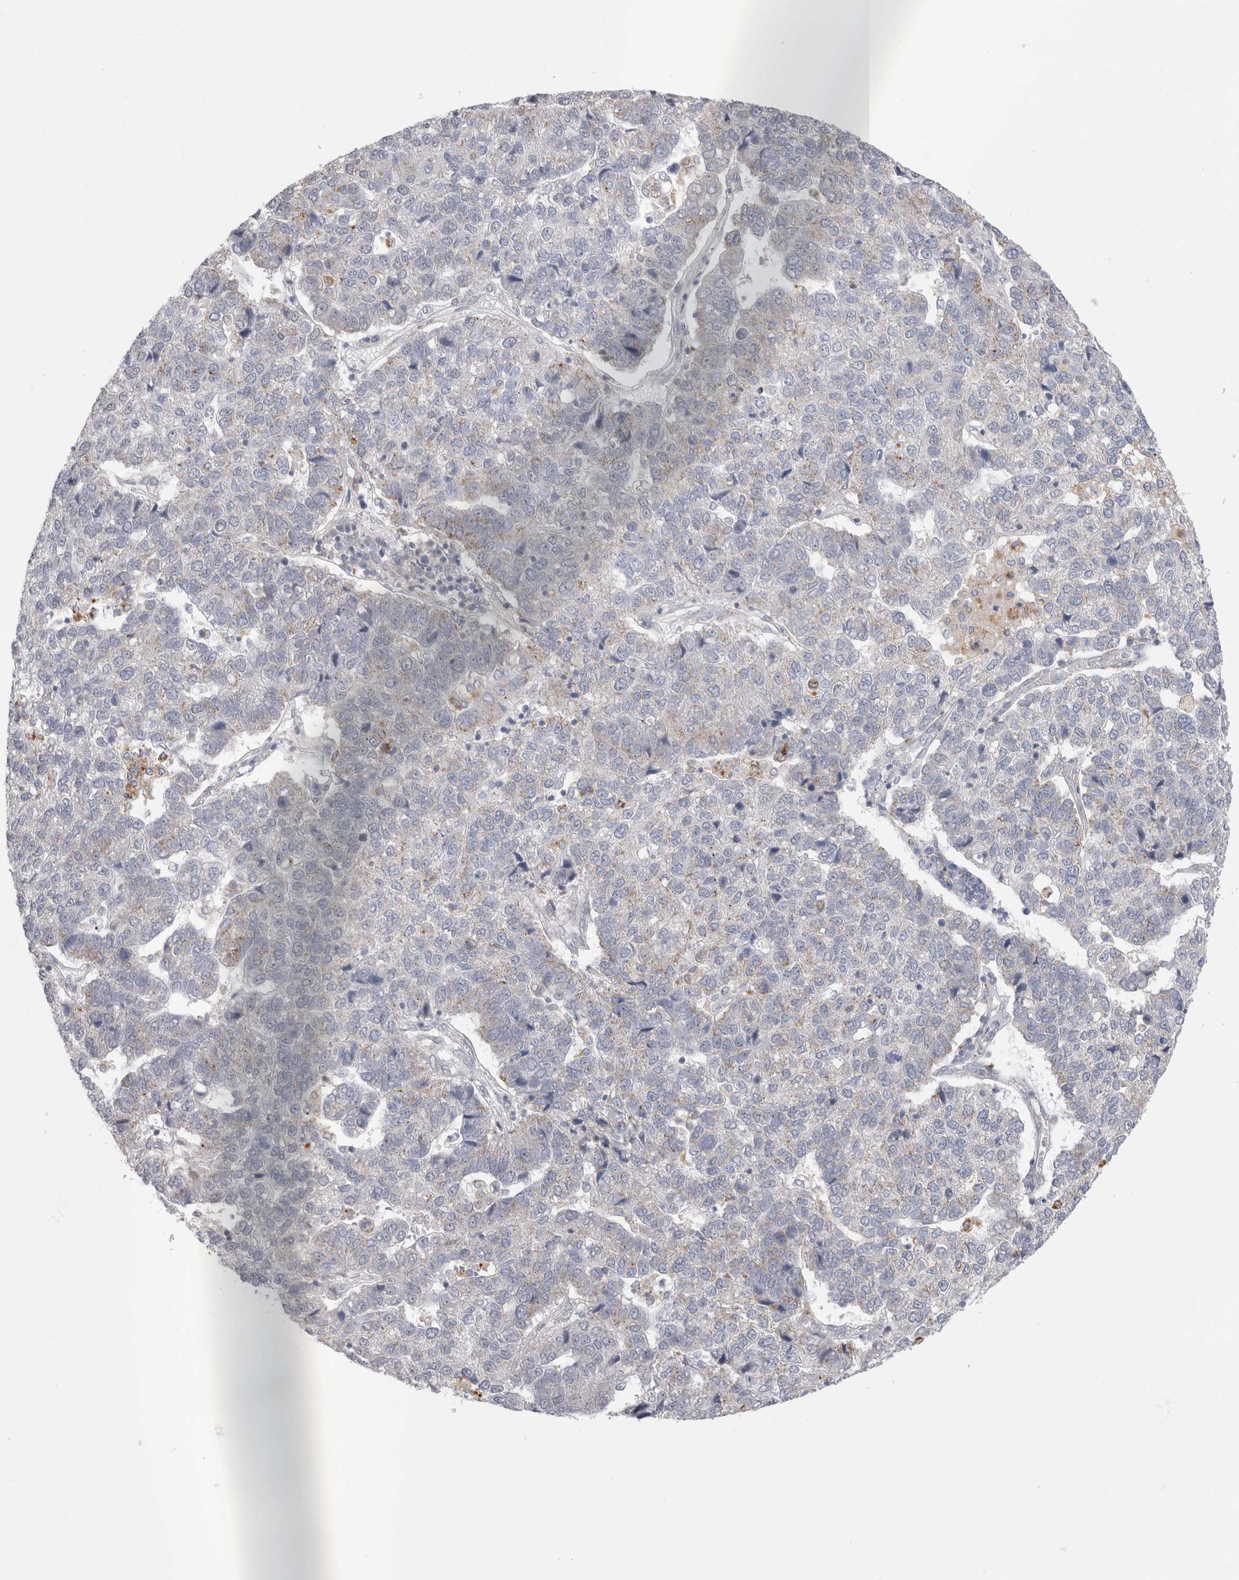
{"staining": {"intensity": "weak", "quantity": "<25%", "location": "cytoplasmic/membranous"}, "tissue": "pancreatic cancer", "cell_type": "Tumor cells", "image_type": "cancer", "snomed": [{"axis": "morphology", "description": "Adenocarcinoma, NOS"}, {"axis": "topography", "description": "Pancreas"}], "caption": "Immunohistochemical staining of human pancreatic adenocarcinoma reveals no significant positivity in tumor cells. (DAB immunohistochemistry (IHC) with hematoxylin counter stain).", "gene": "GAA", "patient": {"sex": "female", "age": 61}}